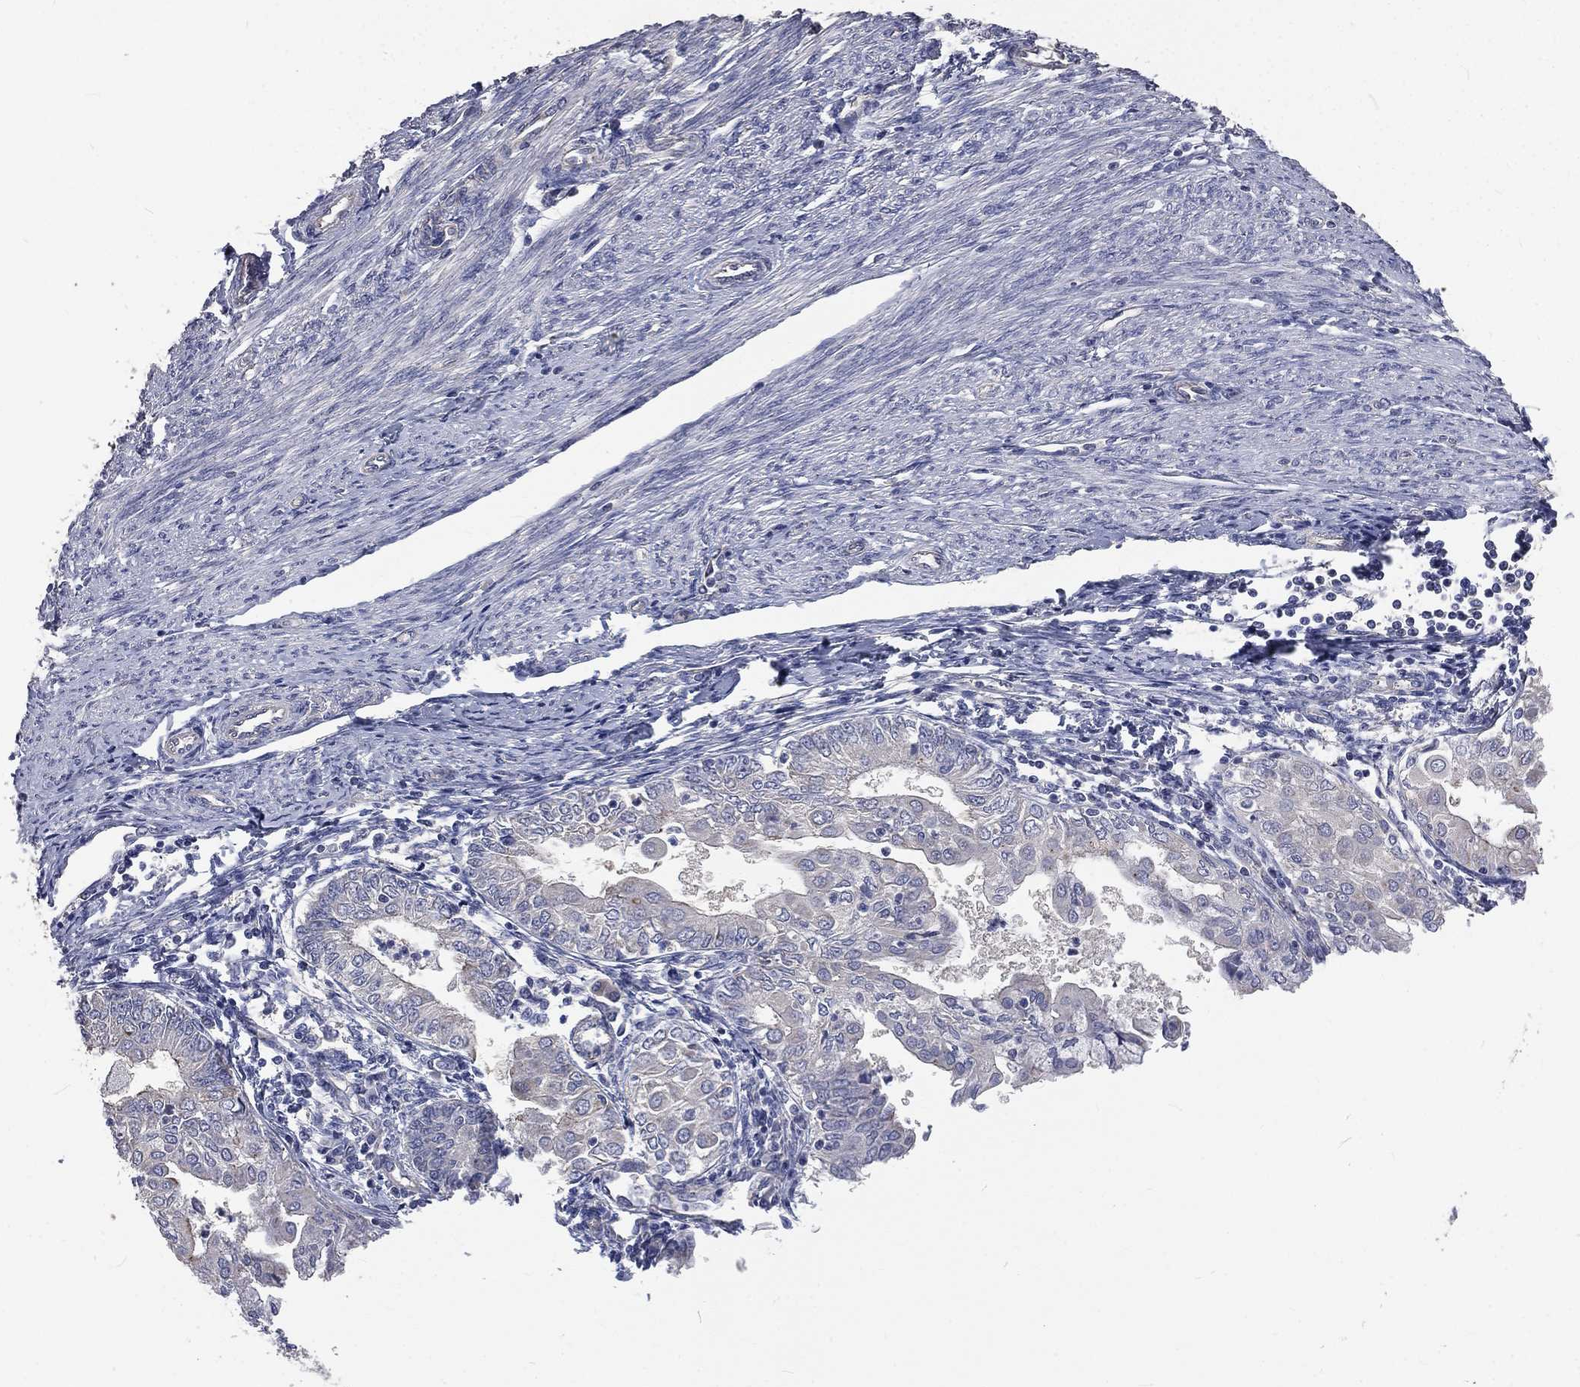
{"staining": {"intensity": "negative", "quantity": "none", "location": "none"}, "tissue": "endometrial cancer", "cell_type": "Tumor cells", "image_type": "cancer", "snomed": [{"axis": "morphology", "description": "Adenocarcinoma, NOS"}, {"axis": "topography", "description": "Endometrium"}], "caption": "This is an IHC micrograph of endometrial cancer. There is no positivity in tumor cells.", "gene": "CROCC", "patient": {"sex": "female", "age": 68}}